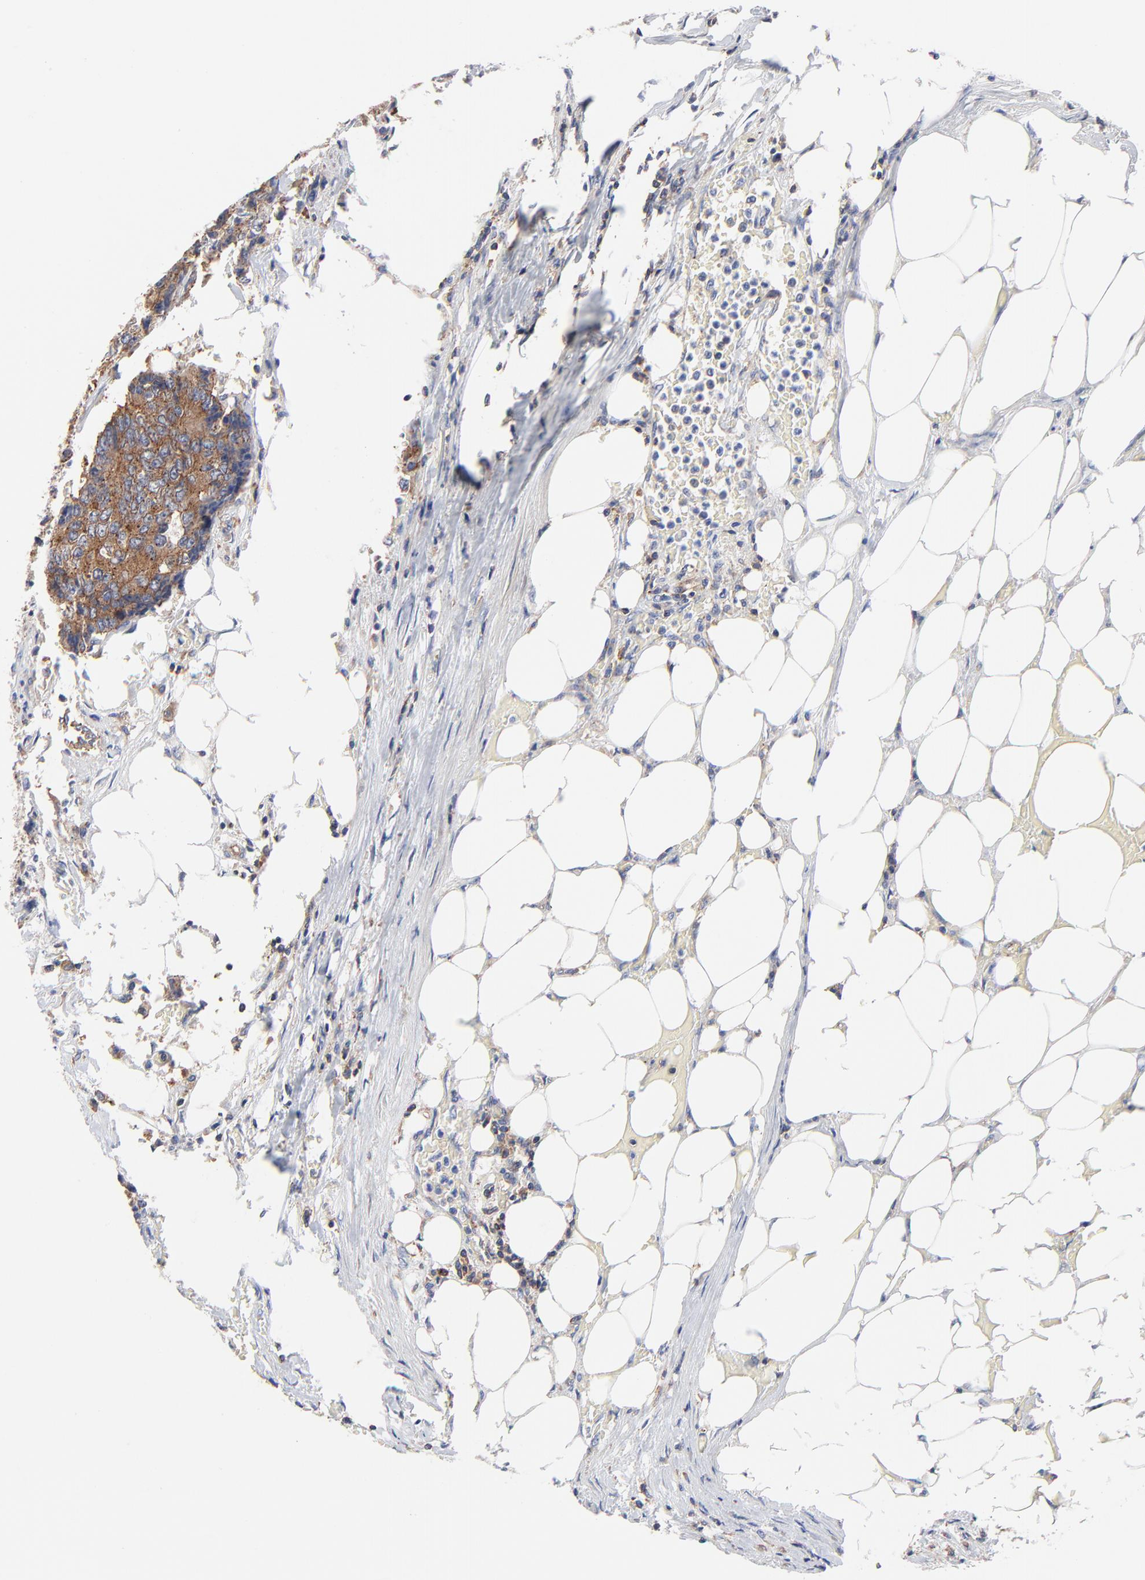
{"staining": {"intensity": "strong", "quantity": ">75%", "location": "cytoplasmic/membranous"}, "tissue": "colorectal cancer", "cell_type": "Tumor cells", "image_type": "cancer", "snomed": [{"axis": "morphology", "description": "Adenocarcinoma, NOS"}, {"axis": "topography", "description": "Colon"}], "caption": "Strong cytoplasmic/membranous staining for a protein is appreciated in approximately >75% of tumor cells of colorectal adenocarcinoma using IHC.", "gene": "CD2AP", "patient": {"sex": "female", "age": 86}}